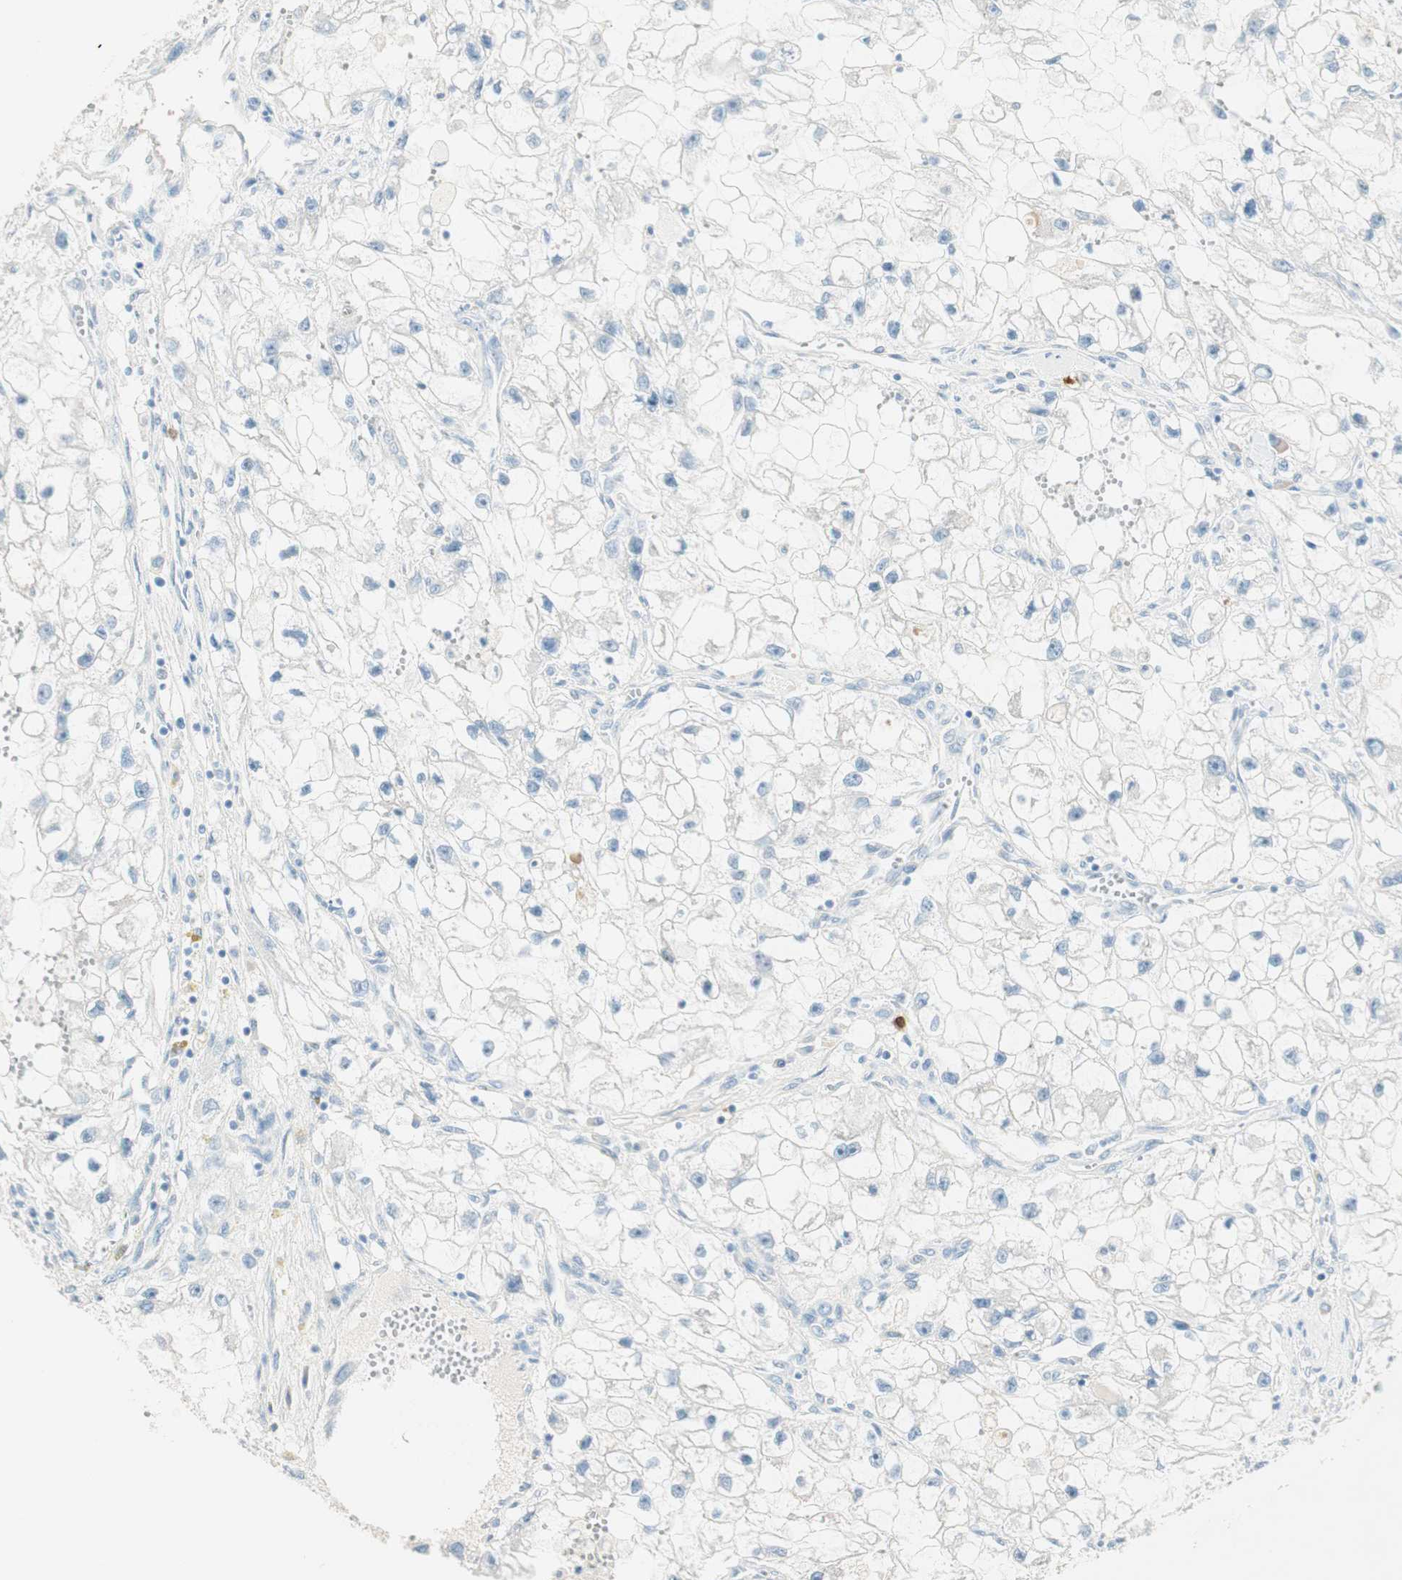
{"staining": {"intensity": "negative", "quantity": "none", "location": "none"}, "tissue": "renal cancer", "cell_type": "Tumor cells", "image_type": "cancer", "snomed": [{"axis": "morphology", "description": "Adenocarcinoma, NOS"}, {"axis": "topography", "description": "Kidney"}], "caption": "This is an immunohistochemistry (IHC) micrograph of human renal cancer. There is no staining in tumor cells.", "gene": "HPGD", "patient": {"sex": "female", "age": 70}}